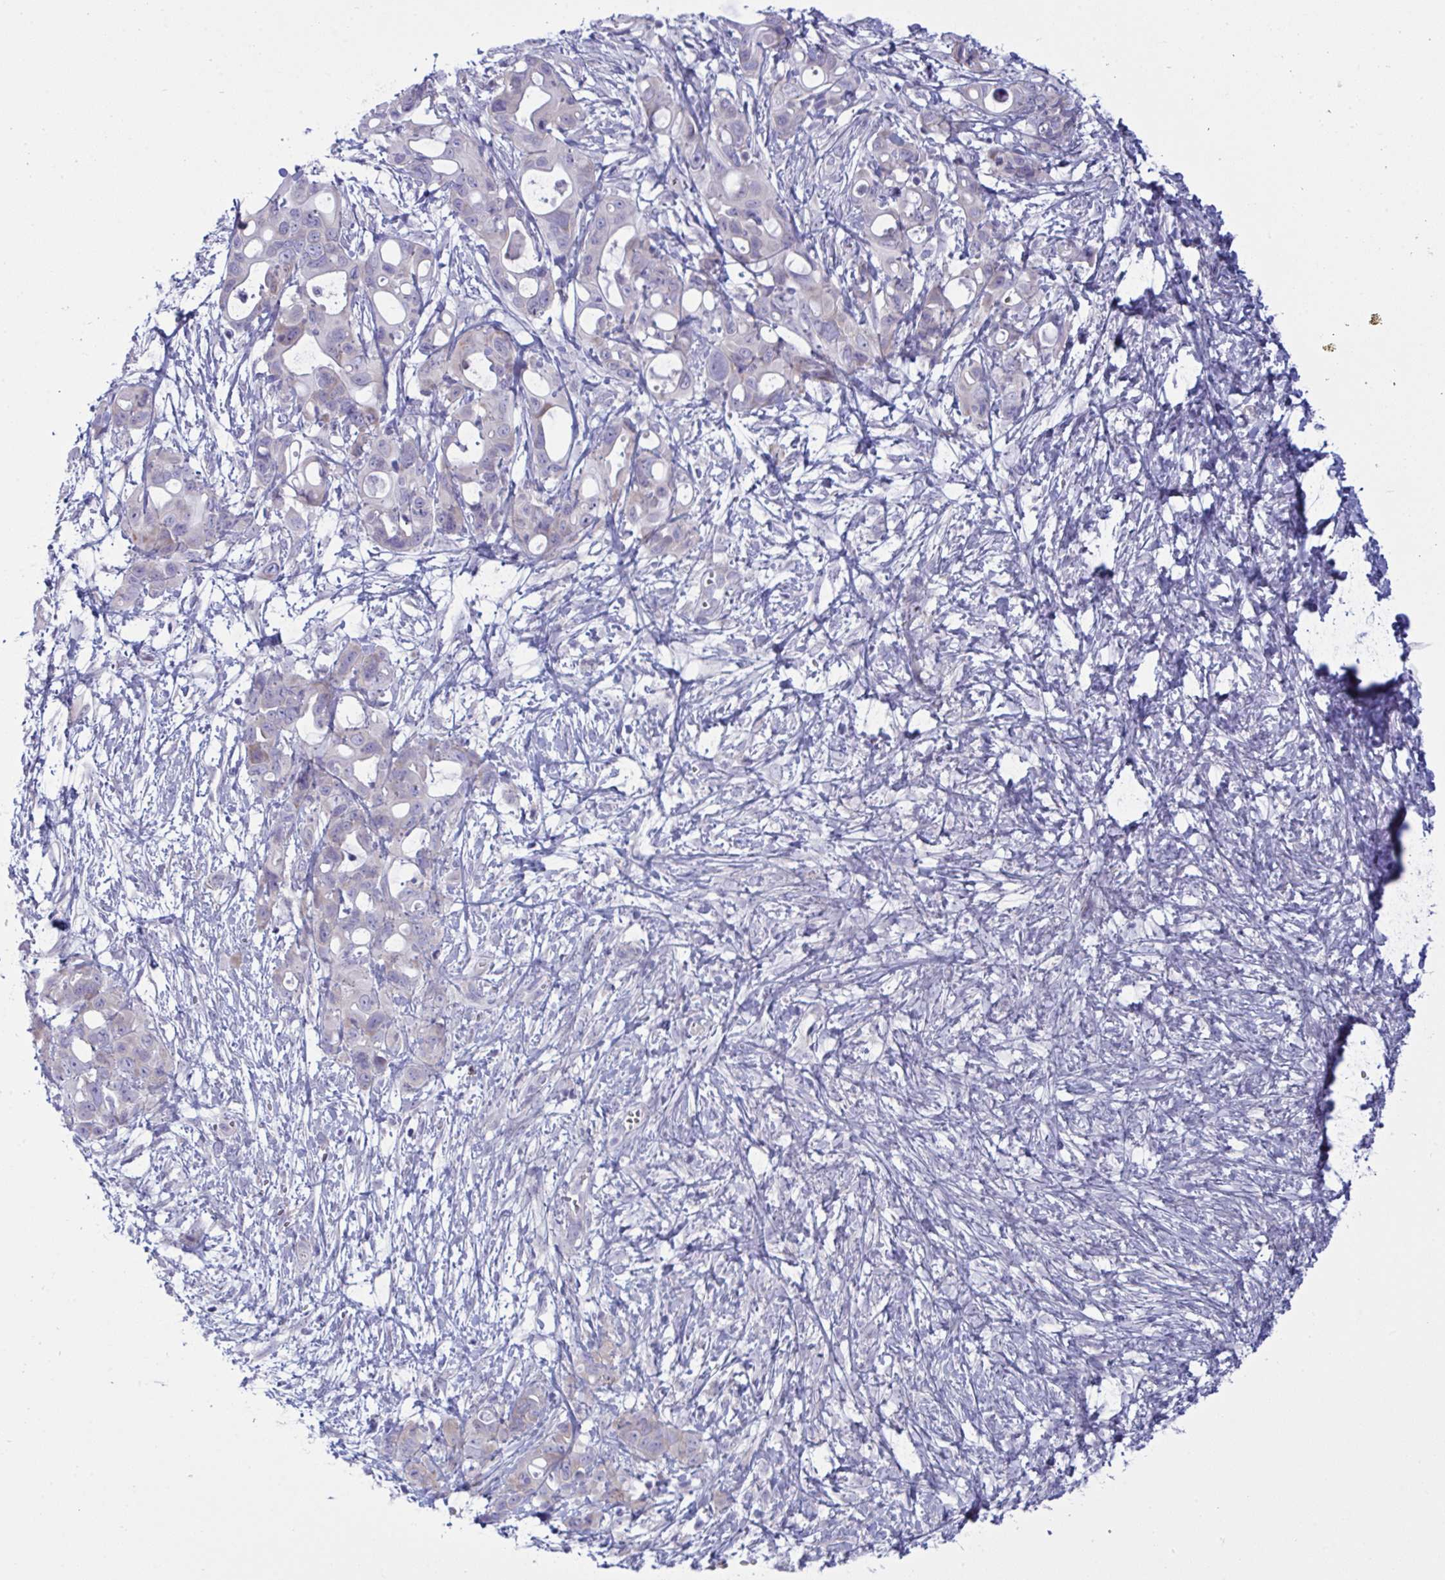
{"staining": {"intensity": "negative", "quantity": "none", "location": "none"}, "tissue": "ovarian cancer", "cell_type": "Tumor cells", "image_type": "cancer", "snomed": [{"axis": "morphology", "description": "Cystadenocarcinoma, mucinous, NOS"}, {"axis": "topography", "description": "Ovary"}], "caption": "Mucinous cystadenocarcinoma (ovarian) was stained to show a protein in brown. There is no significant expression in tumor cells.", "gene": "ZNF684", "patient": {"sex": "female", "age": 70}}